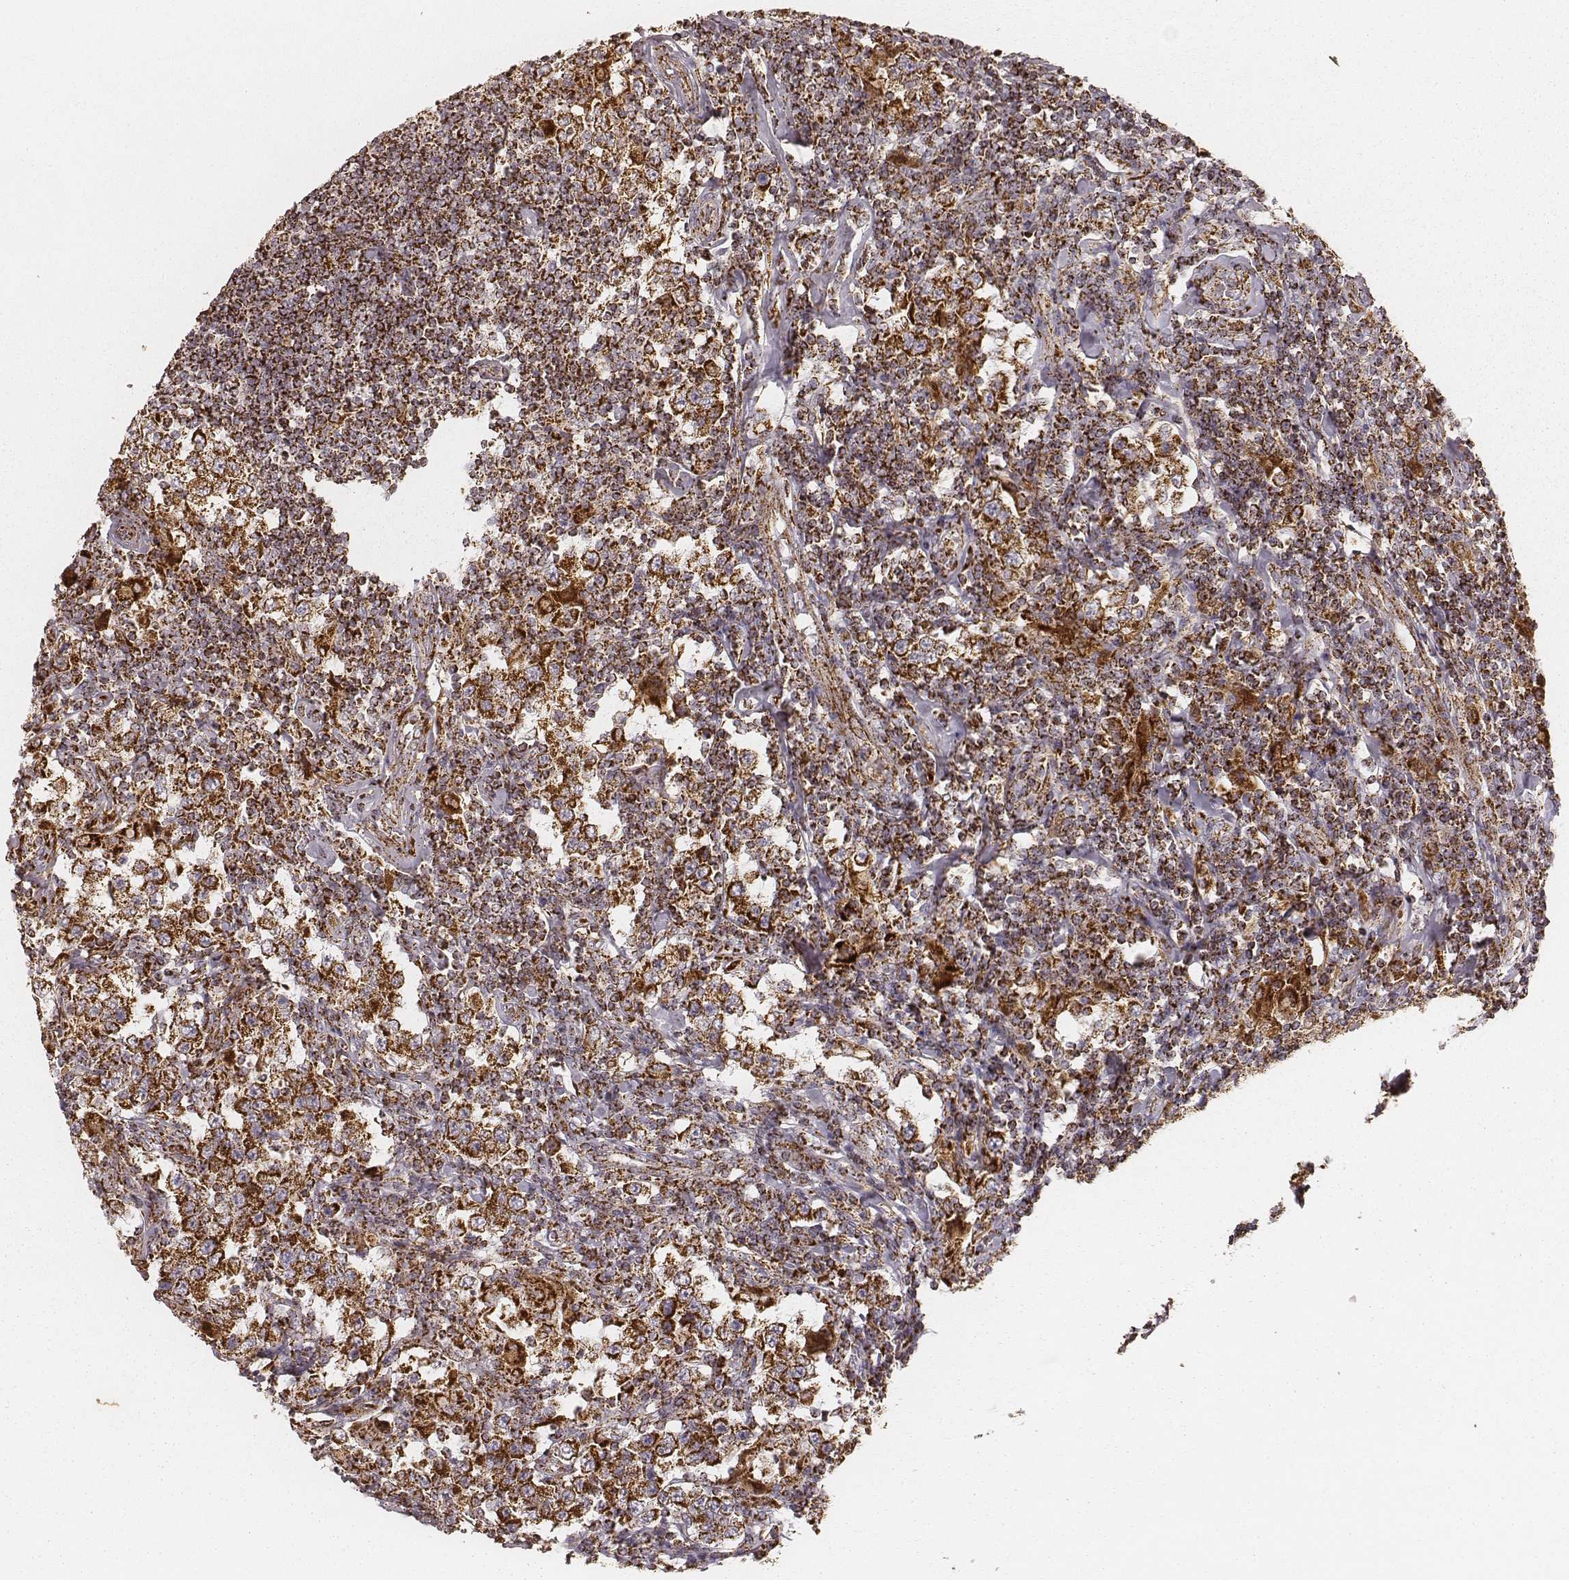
{"staining": {"intensity": "strong", "quantity": ">75%", "location": "cytoplasmic/membranous"}, "tissue": "testis cancer", "cell_type": "Tumor cells", "image_type": "cancer", "snomed": [{"axis": "morphology", "description": "Seminoma, NOS"}, {"axis": "morphology", "description": "Carcinoma, Embryonal, NOS"}, {"axis": "topography", "description": "Testis"}], "caption": "Seminoma (testis) was stained to show a protein in brown. There is high levels of strong cytoplasmic/membranous staining in approximately >75% of tumor cells. (DAB IHC, brown staining for protein, blue staining for nuclei).", "gene": "CS", "patient": {"sex": "male", "age": 41}}